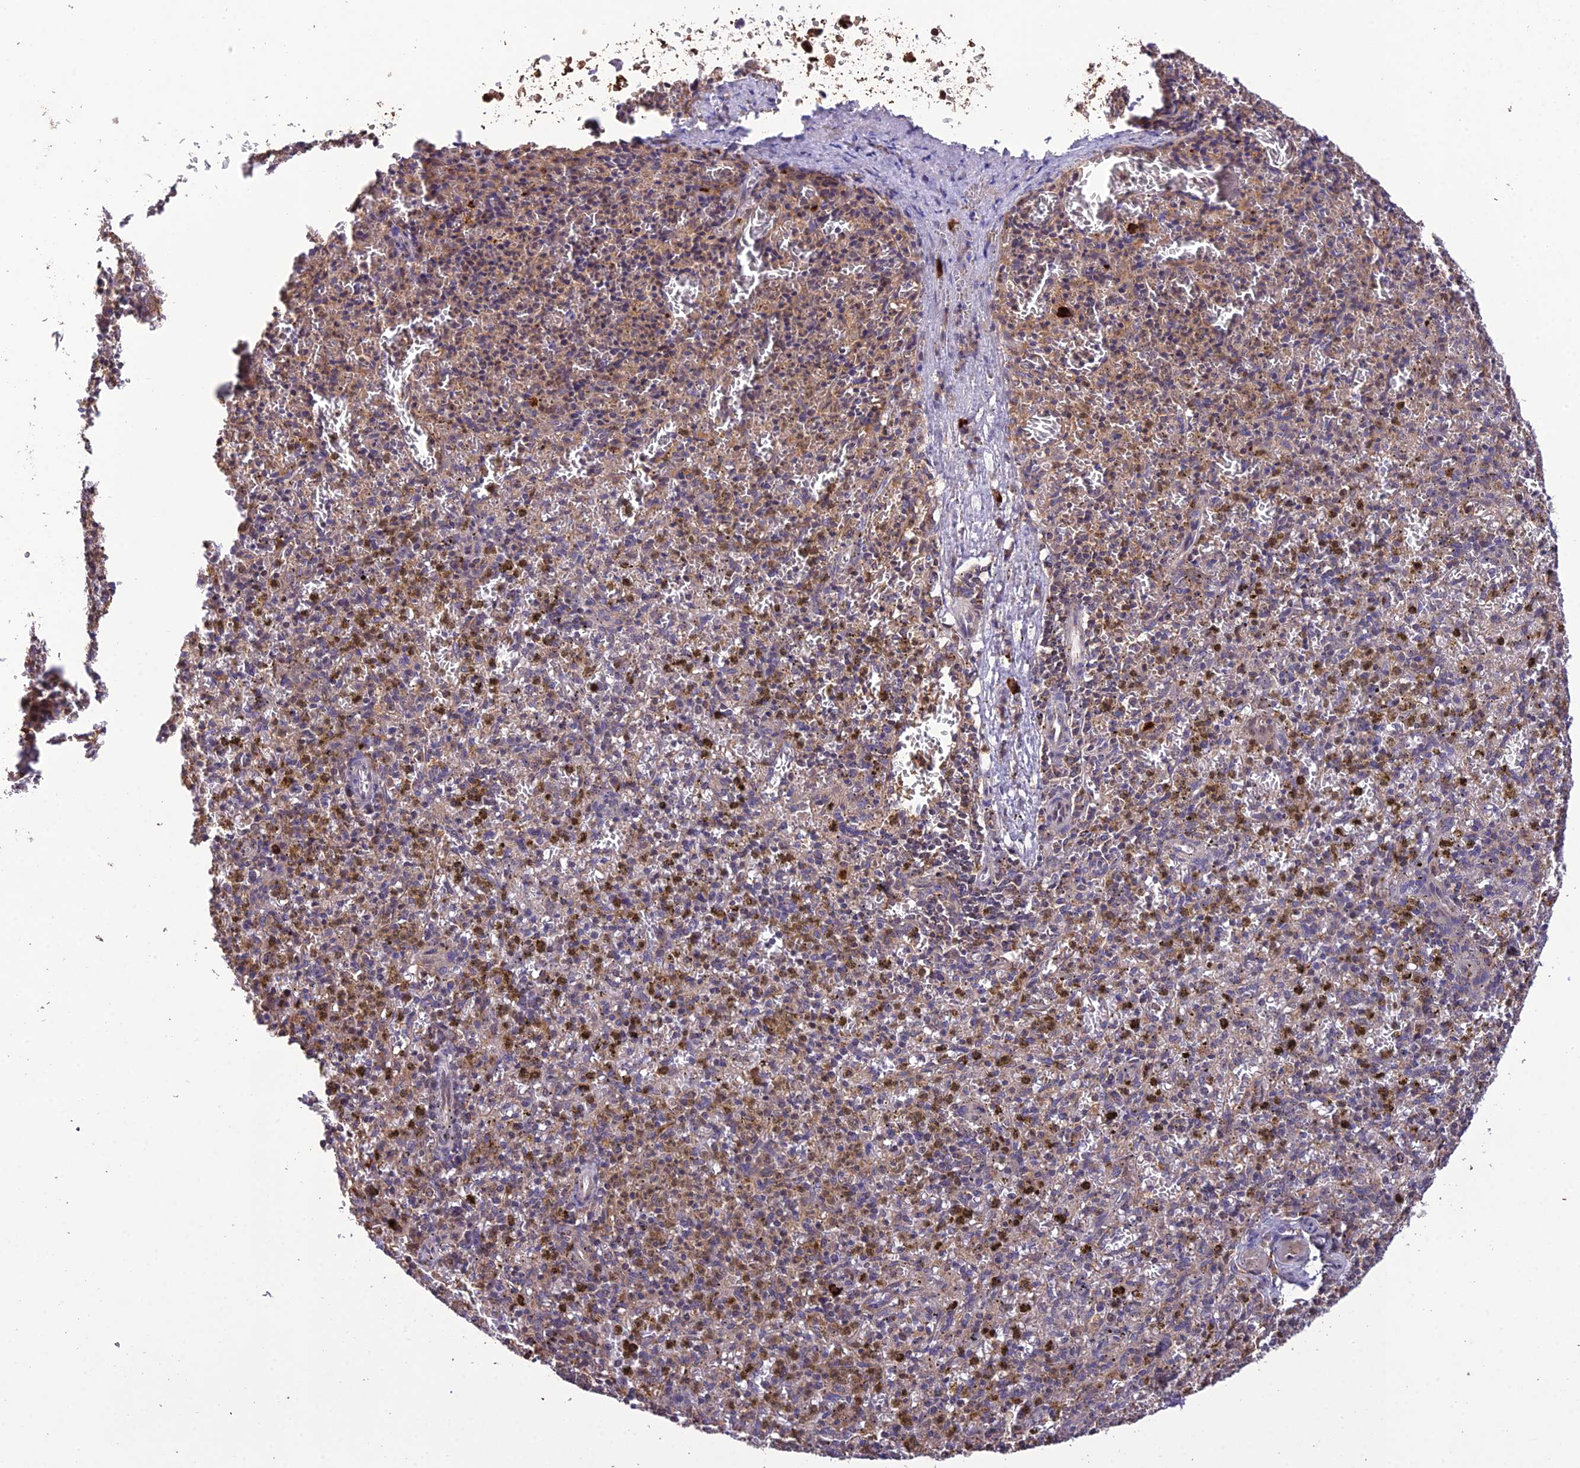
{"staining": {"intensity": "weak", "quantity": "<25%", "location": "cytoplasmic/membranous"}, "tissue": "spleen", "cell_type": "Cells in red pulp", "image_type": "normal", "snomed": [{"axis": "morphology", "description": "Normal tissue, NOS"}, {"axis": "topography", "description": "Spleen"}], "caption": "DAB (3,3'-diaminobenzidine) immunohistochemical staining of normal spleen reveals no significant expression in cells in red pulp. (IHC, brightfield microscopy, high magnification).", "gene": "MIOS", "patient": {"sex": "male", "age": 72}}